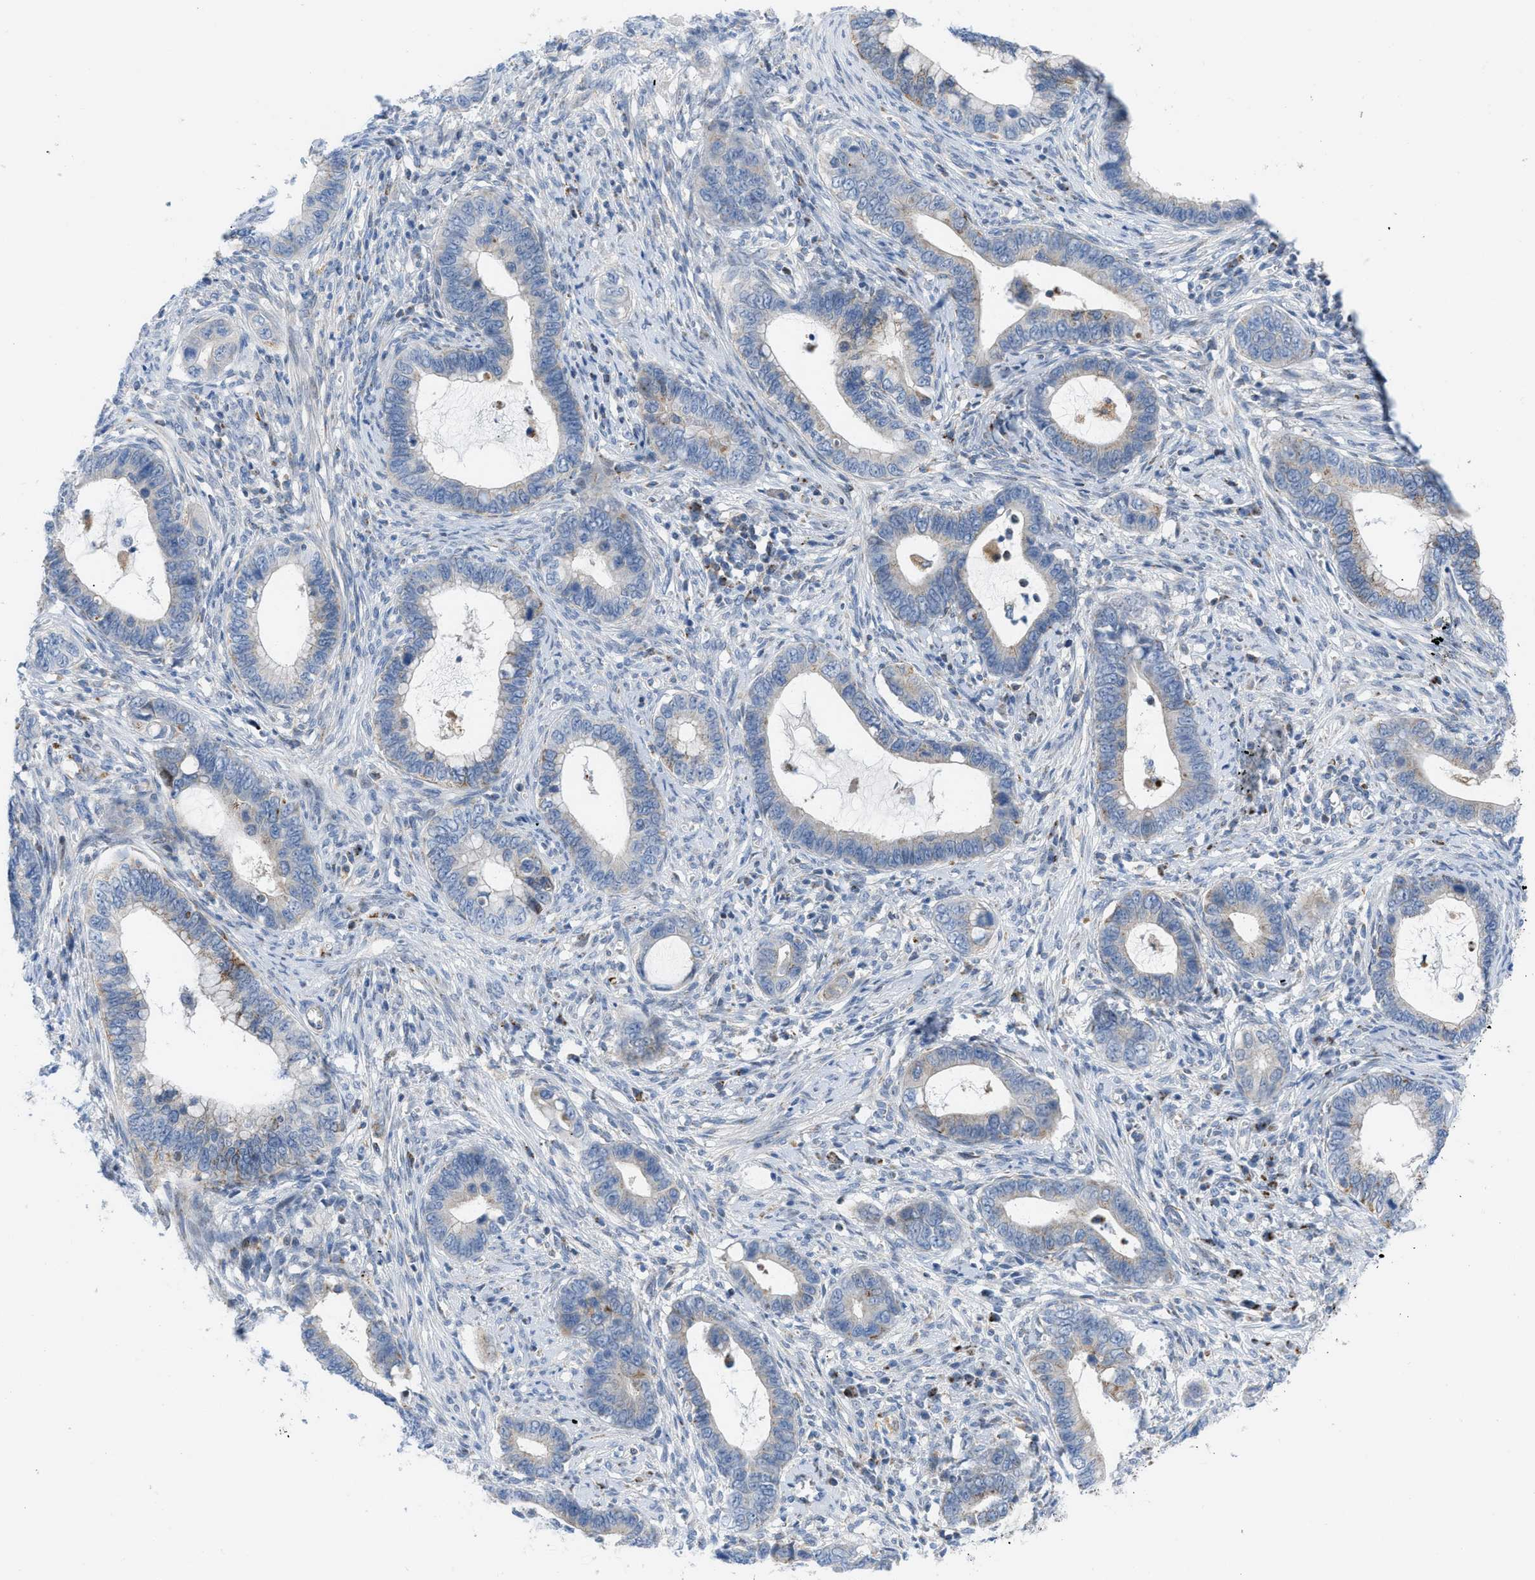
{"staining": {"intensity": "negative", "quantity": "none", "location": "none"}, "tissue": "cervical cancer", "cell_type": "Tumor cells", "image_type": "cancer", "snomed": [{"axis": "morphology", "description": "Adenocarcinoma, NOS"}, {"axis": "topography", "description": "Cervix"}], "caption": "This photomicrograph is of cervical cancer stained with immunohistochemistry to label a protein in brown with the nuclei are counter-stained blue. There is no staining in tumor cells.", "gene": "RBBP9", "patient": {"sex": "female", "age": 44}}